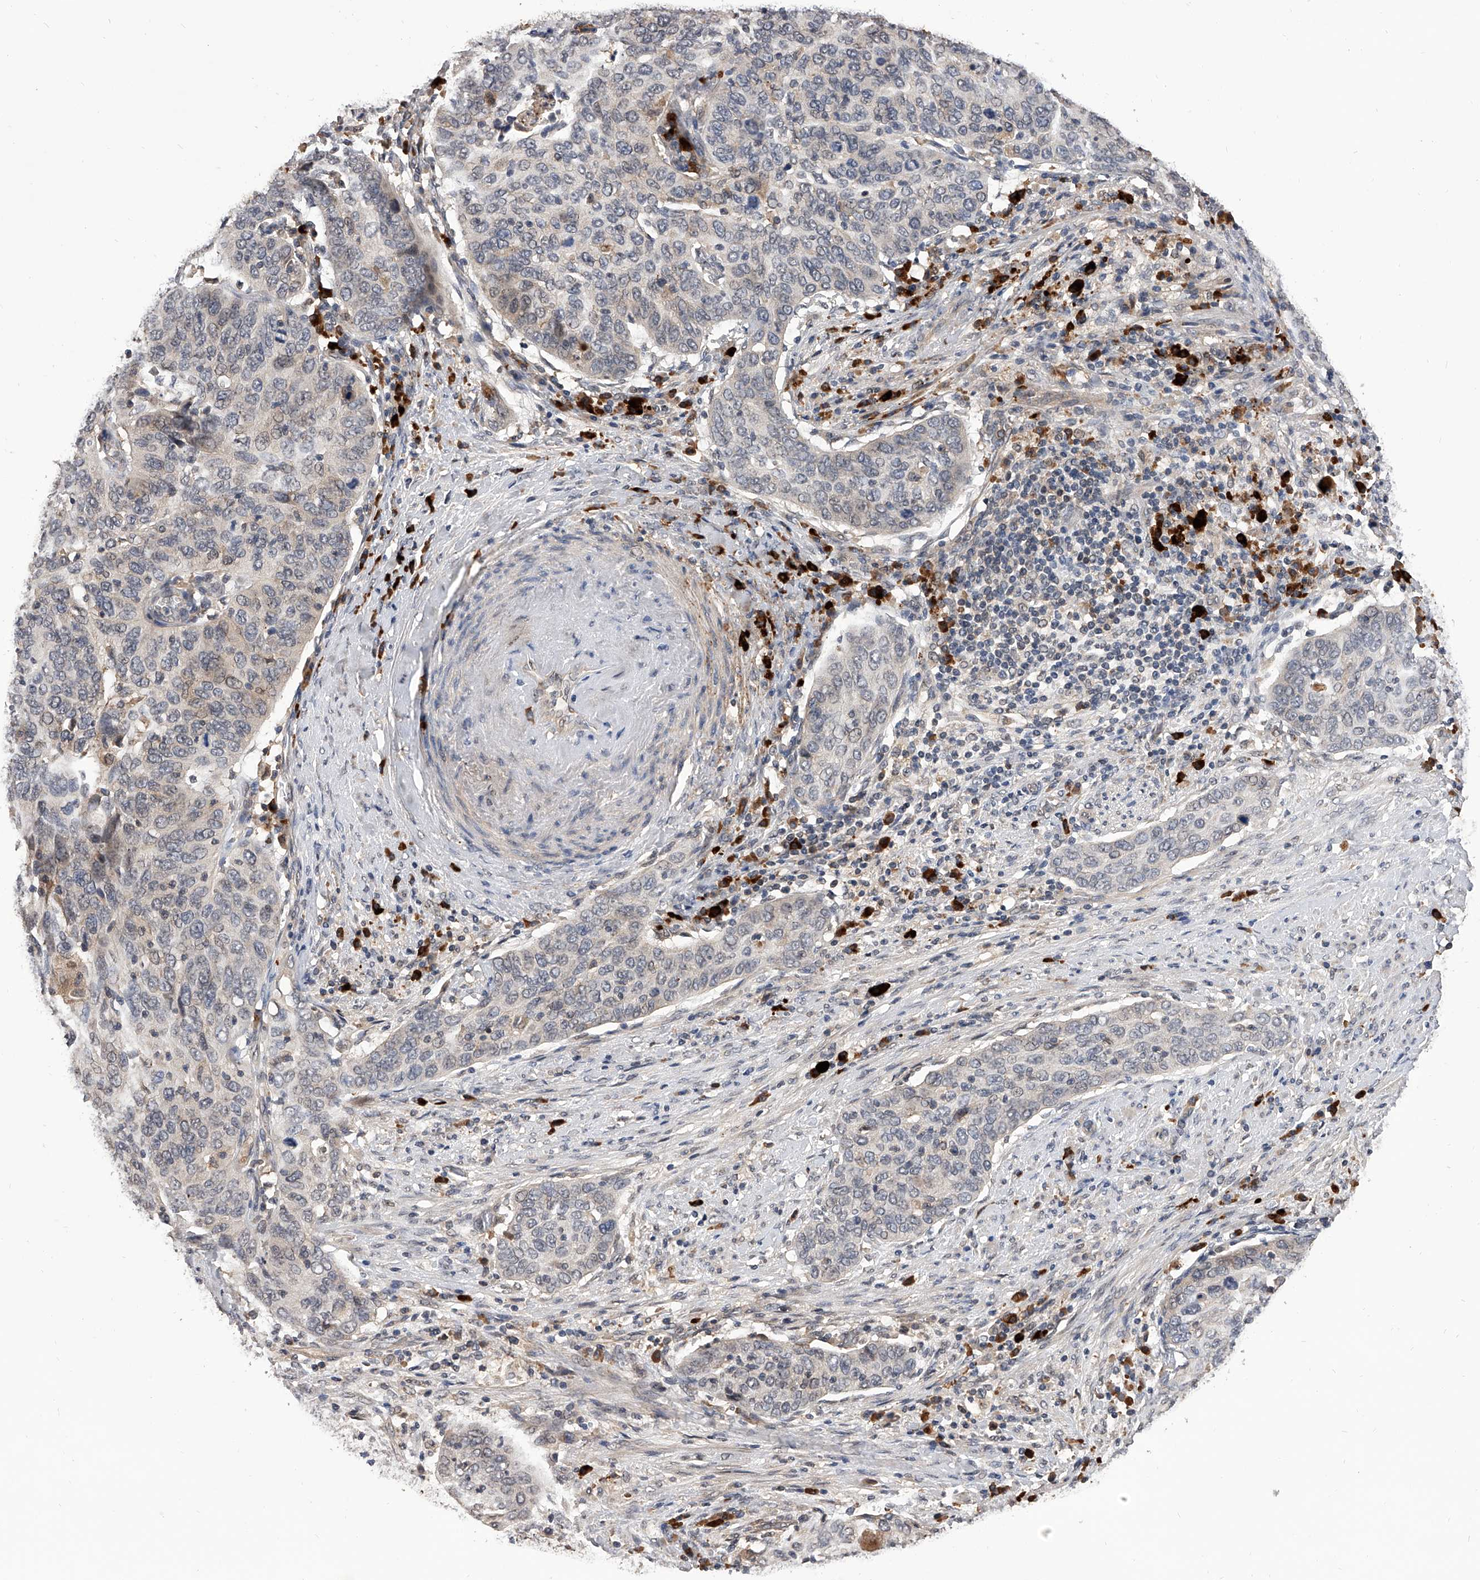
{"staining": {"intensity": "negative", "quantity": "none", "location": "none"}, "tissue": "cervical cancer", "cell_type": "Tumor cells", "image_type": "cancer", "snomed": [{"axis": "morphology", "description": "Squamous cell carcinoma, NOS"}, {"axis": "topography", "description": "Cervix"}], "caption": "Cervical cancer was stained to show a protein in brown. There is no significant expression in tumor cells.", "gene": "CFAP410", "patient": {"sex": "female", "age": 60}}